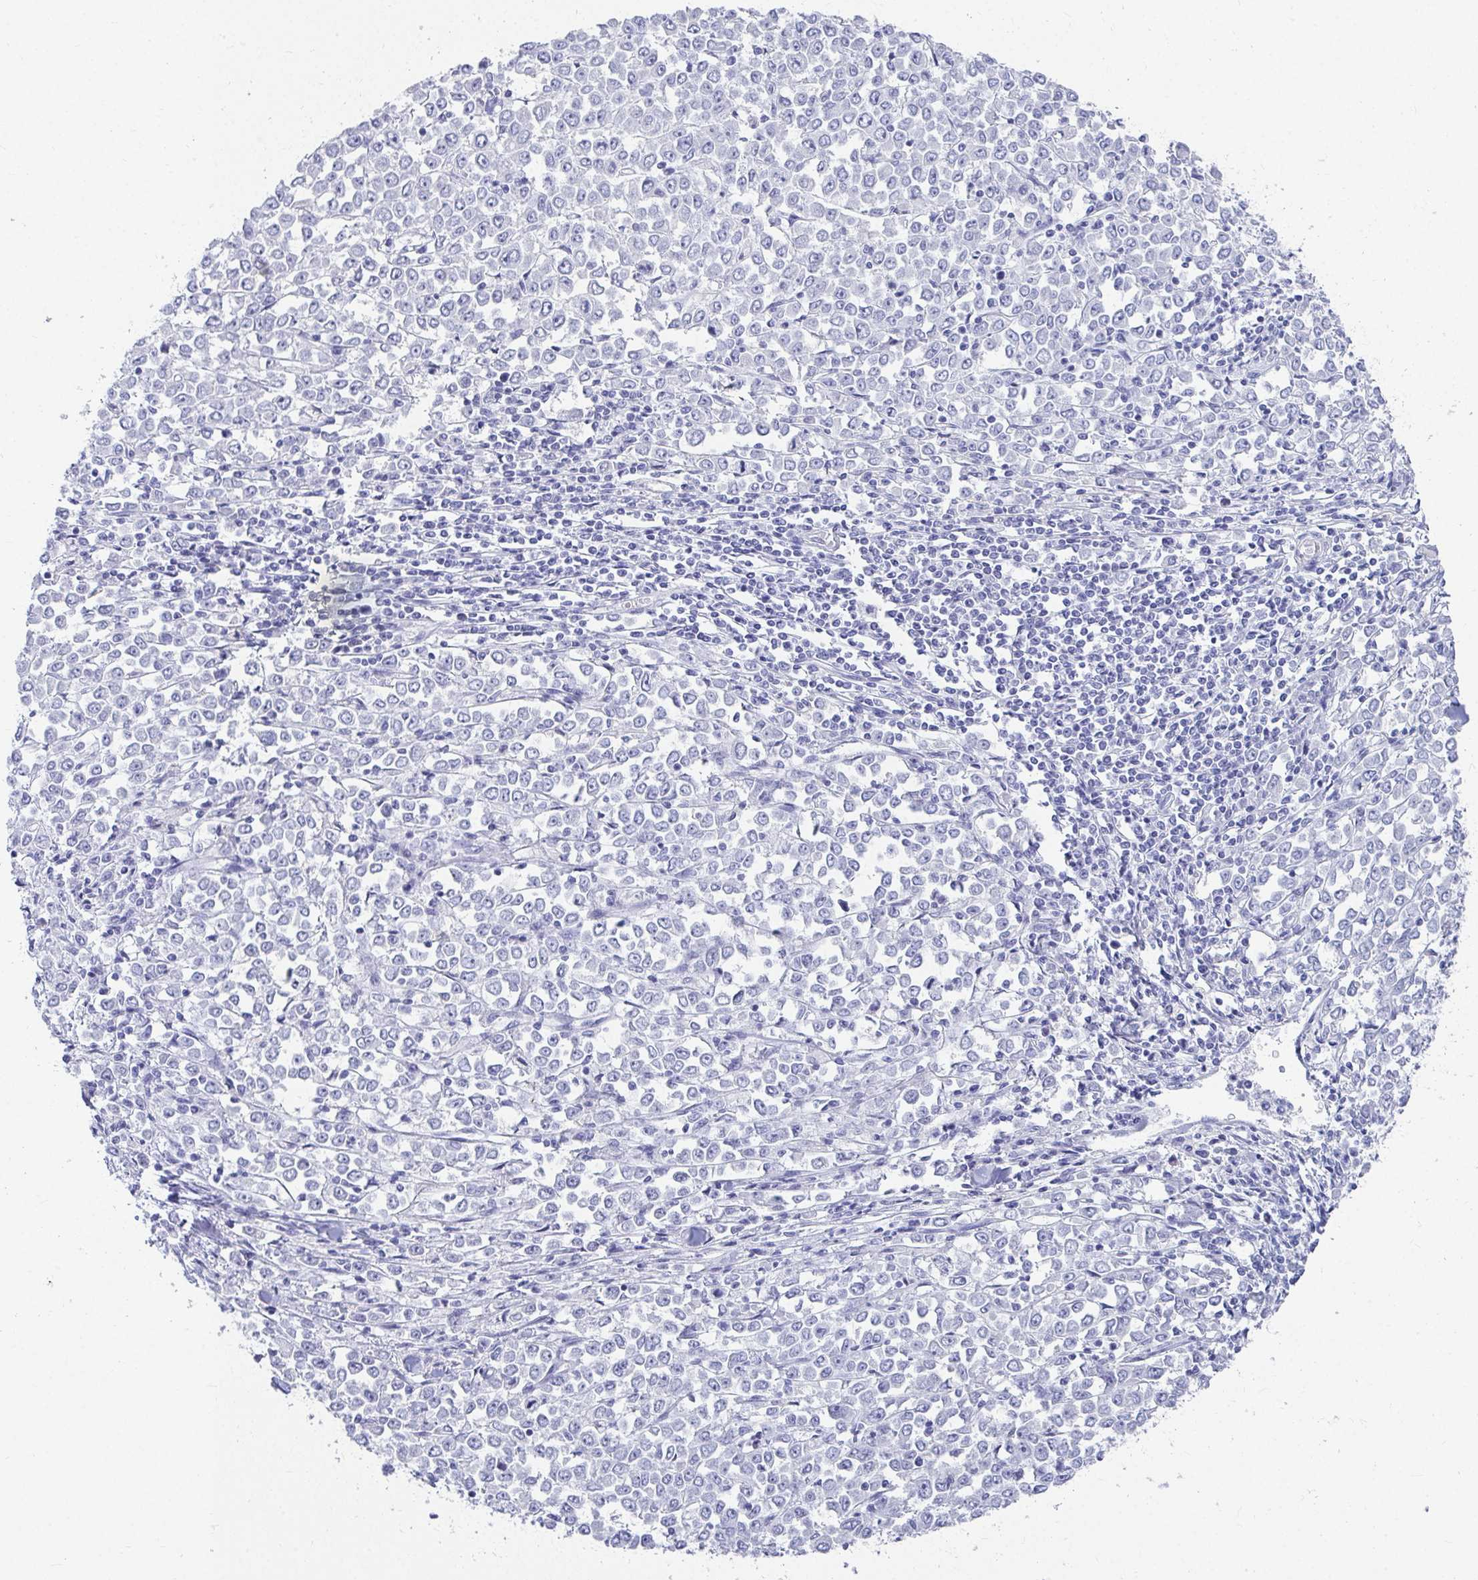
{"staining": {"intensity": "negative", "quantity": "none", "location": "none"}, "tissue": "stomach cancer", "cell_type": "Tumor cells", "image_type": "cancer", "snomed": [{"axis": "morphology", "description": "Adenocarcinoma, NOS"}, {"axis": "topography", "description": "Stomach, upper"}], "caption": "A photomicrograph of stomach cancer stained for a protein exhibits no brown staining in tumor cells.", "gene": "DPEP3", "patient": {"sex": "male", "age": 70}}